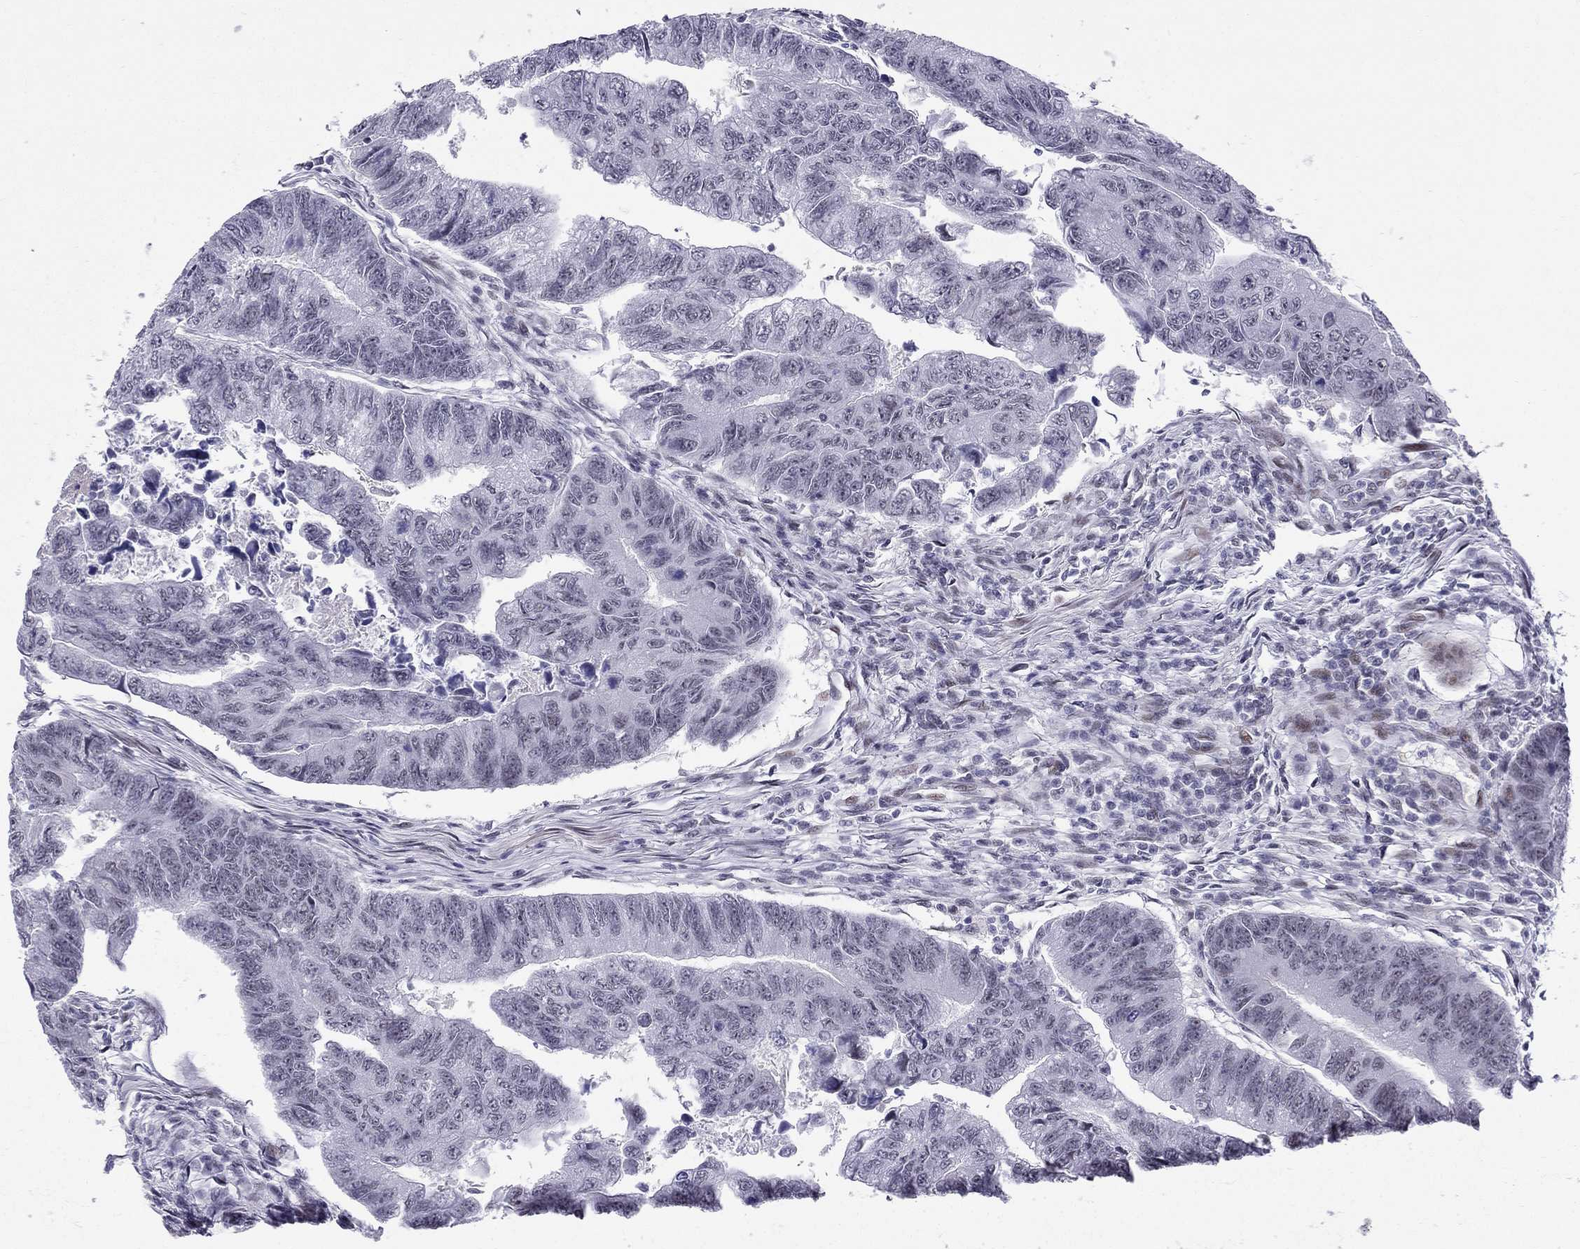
{"staining": {"intensity": "negative", "quantity": "none", "location": "none"}, "tissue": "colorectal cancer", "cell_type": "Tumor cells", "image_type": "cancer", "snomed": [{"axis": "morphology", "description": "Adenocarcinoma, NOS"}, {"axis": "topography", "description": "Colon"}], "caption": "DAB immunohistochemical staining of human colorectal cancer demonstrates no significant staining in tumor cells.", "gene": "RPRD2", "patient": {"sex": "female", "age": 65}}